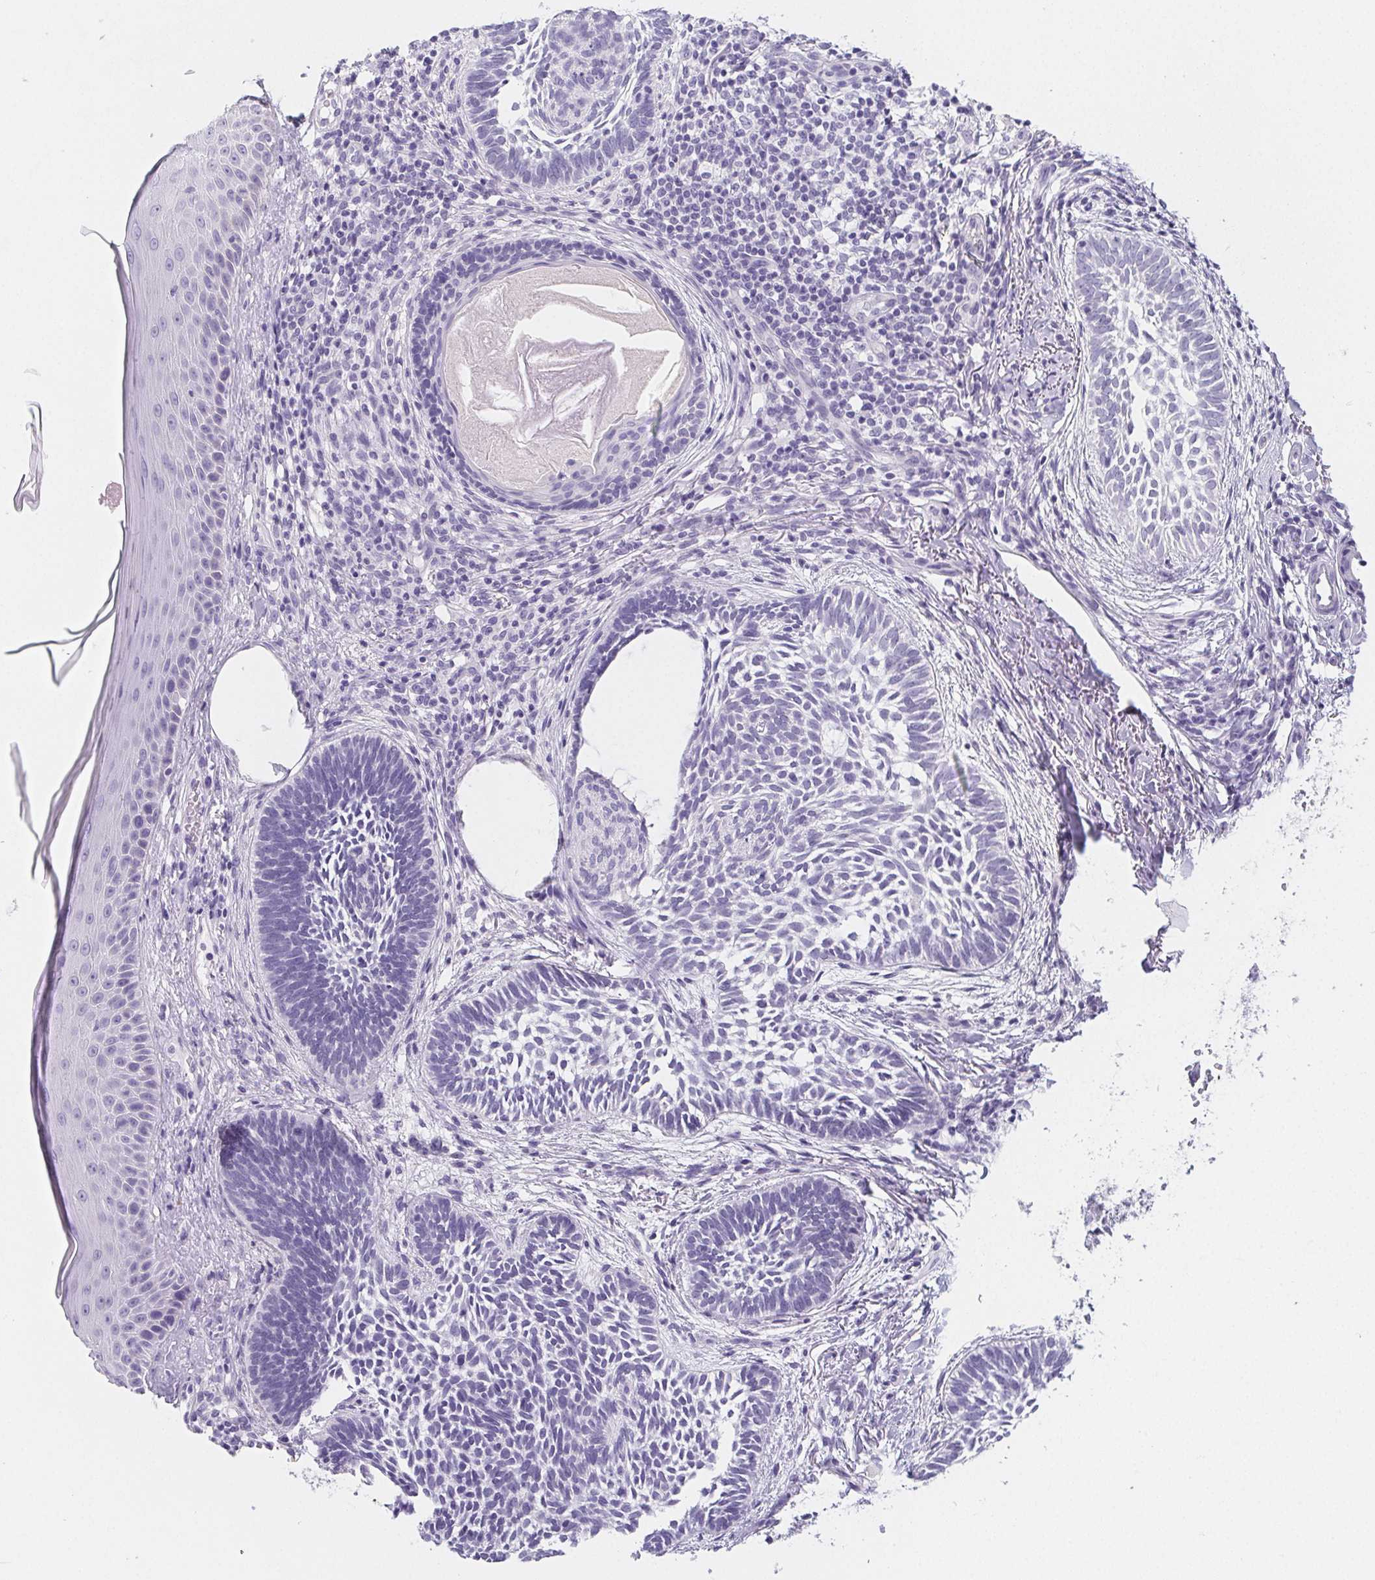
{"staining": {"intensity": "negative", "quantity": "none", "location": "none"}, "tissue": "skin cancer", "cell_type": "Tumor cells", "image_type": "cancer", "snomed": [{"axis": "morphology", "description": "Normal tissue, NOS"}, {"axis": "morphology", "description": "Basal cell carcinoma"}, {"axis": "topography", "description": "Skin"}], "caption": "Tumor cells are negative for protein expression in human basal cell carcinoma (skin).", "gene": "ZBBX", "patient": {"sex": "male", "age": 46}}